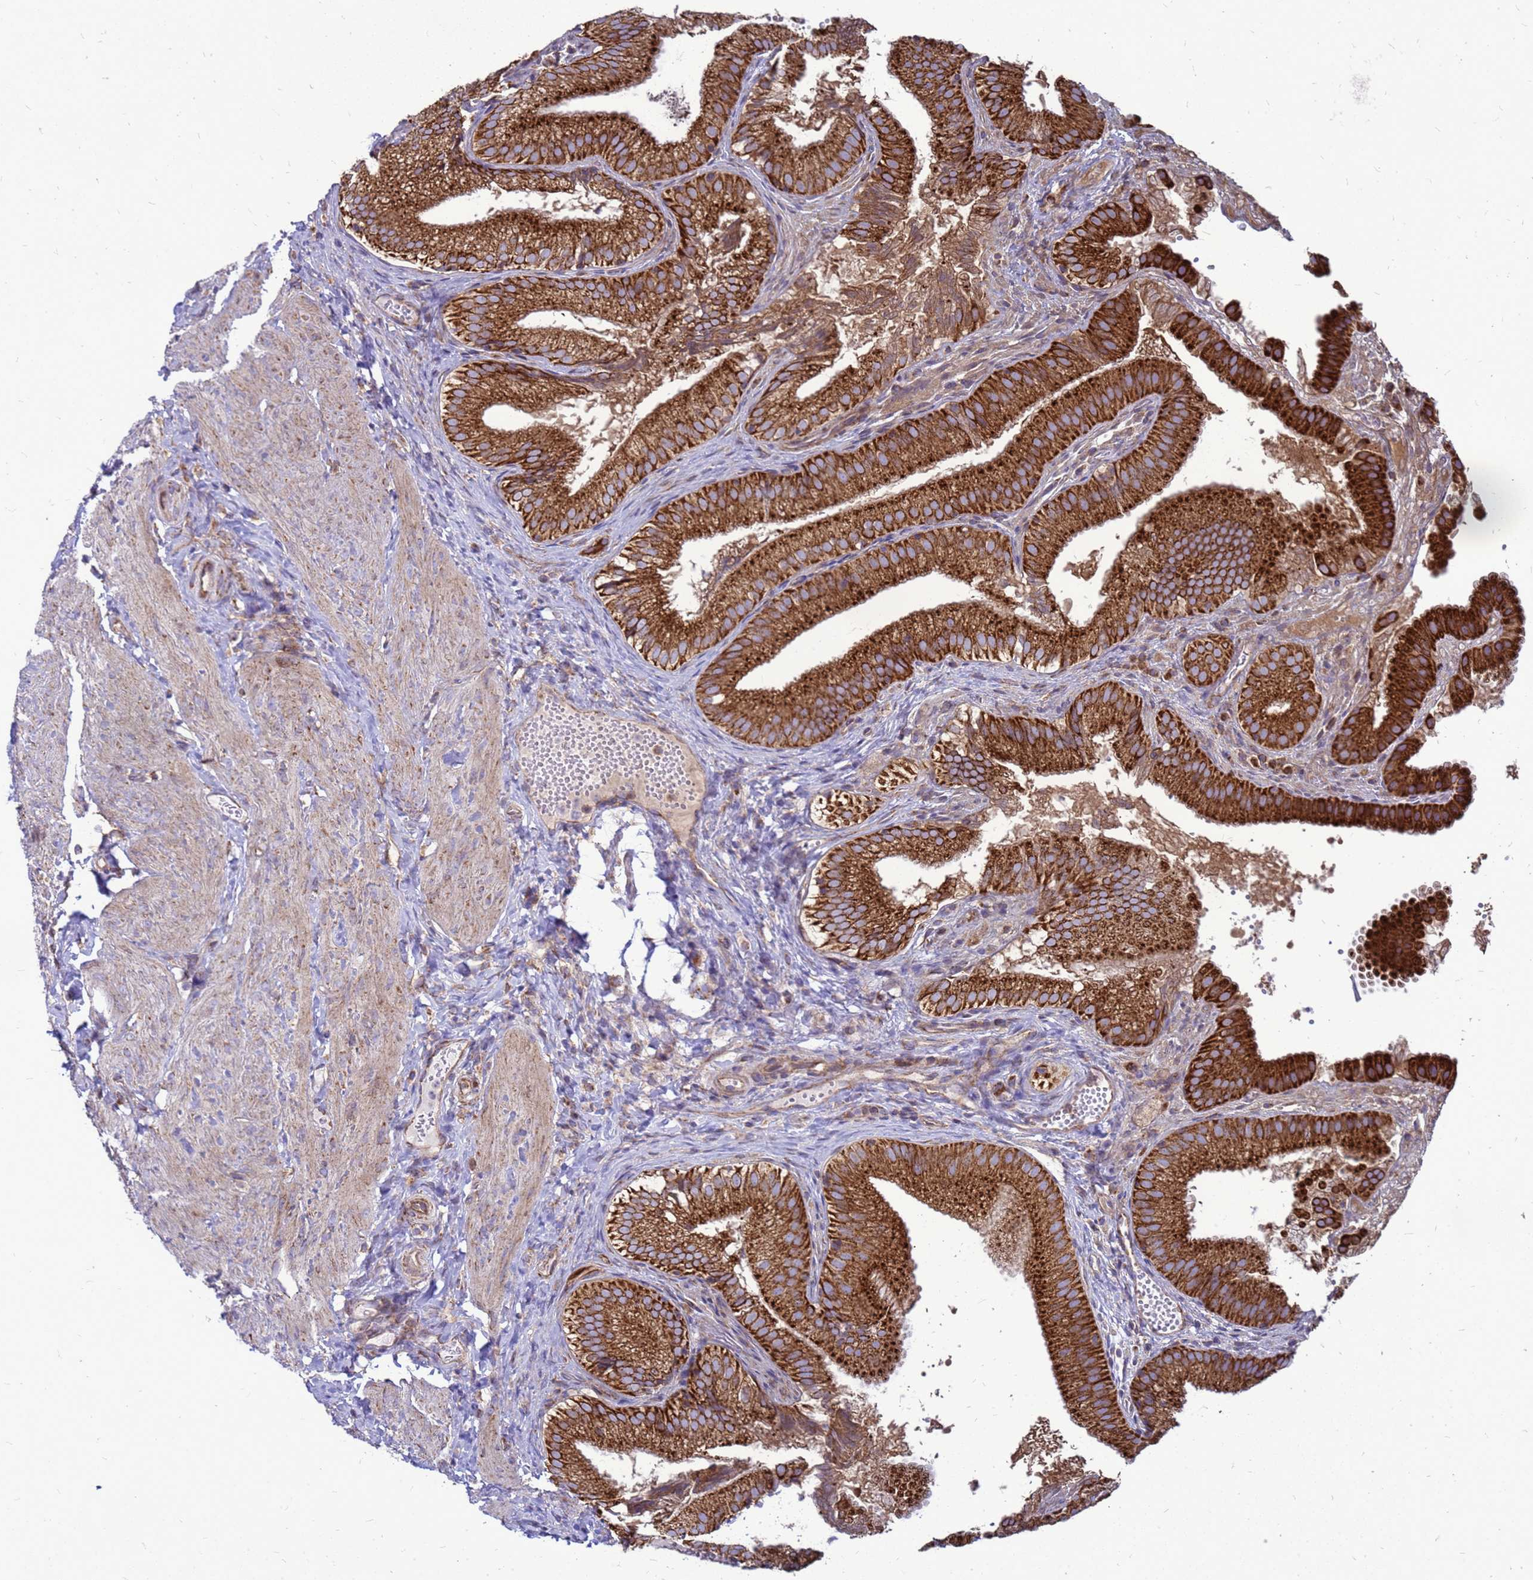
{"staining": {"intensity": "strong", "quantity": ">75%", "location": "cytoplasmic/membranous"}, "tissue": "gallbladder", "cell_type": "Glandular cells", "image_type": "normal", "snomed": [{"axis": "morphology", "description": "Normal tissue, NOS"}, {"axis": "topography", "description": "Gallbladder"}], "caption": "Immunohistochemical staining of normal gallbladder demonstrates strong cytoplasmic/membranous protein expression in approximately >75% of glandular cells. The protein of interest is shown in brown color, while the nuclei are stained blue.", "gene": "FSTL4", "patient": {"sex": "female", "age": 30}}